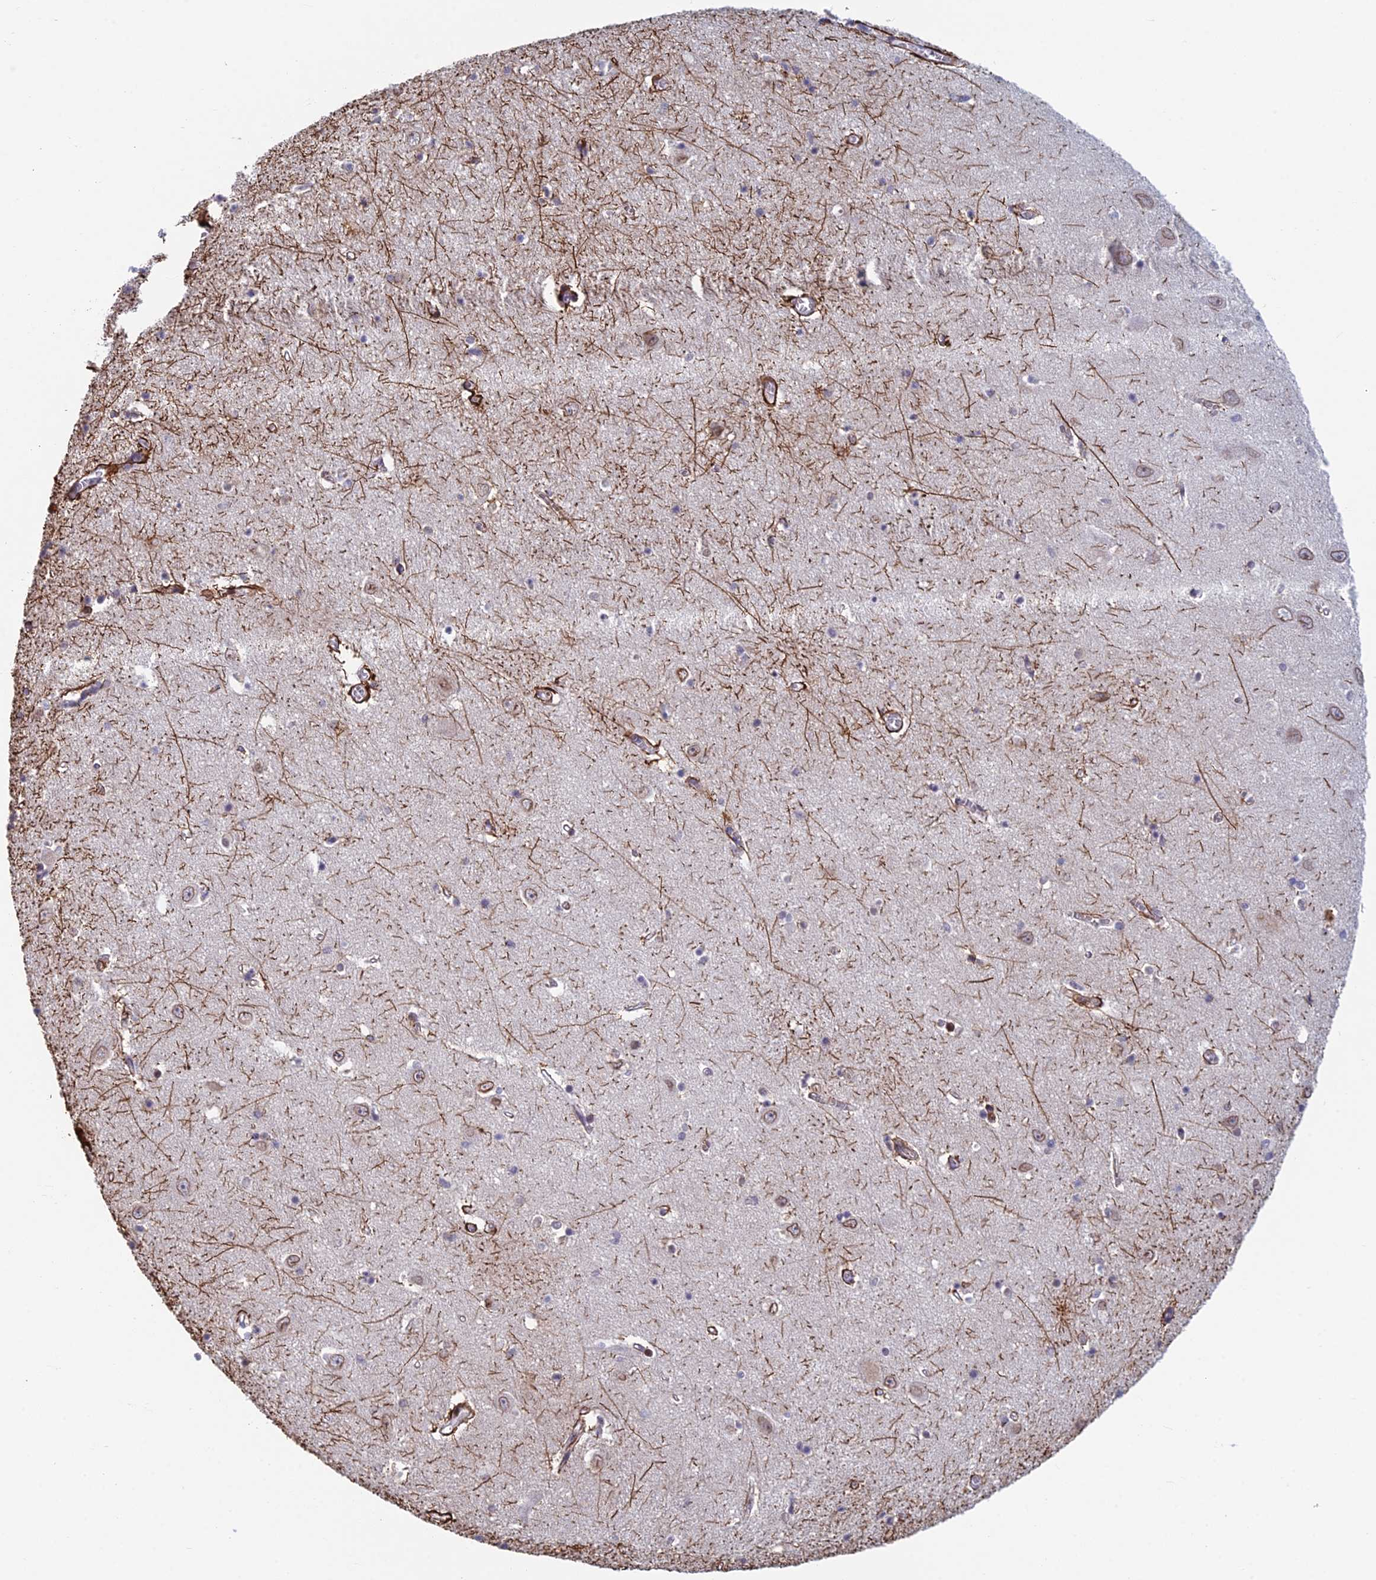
{"staining": {"intensity": "negative", "quantity": "none", "location": "none"}, "tissue": "hippocampus", "cell_type": "Glial cells", "image_type": "normal", "snomed": [{"axis": "morphology", "description": "Normal tissue, NOS"}, {"axis": "topography", "description": "Hippocampus"}], "caption": "This is an IHC histopathology image of benign hippocampus. There is no expression in glial cells.", "gene": "PPP1R26", "patient": {"sex": "female", "age": 64}}